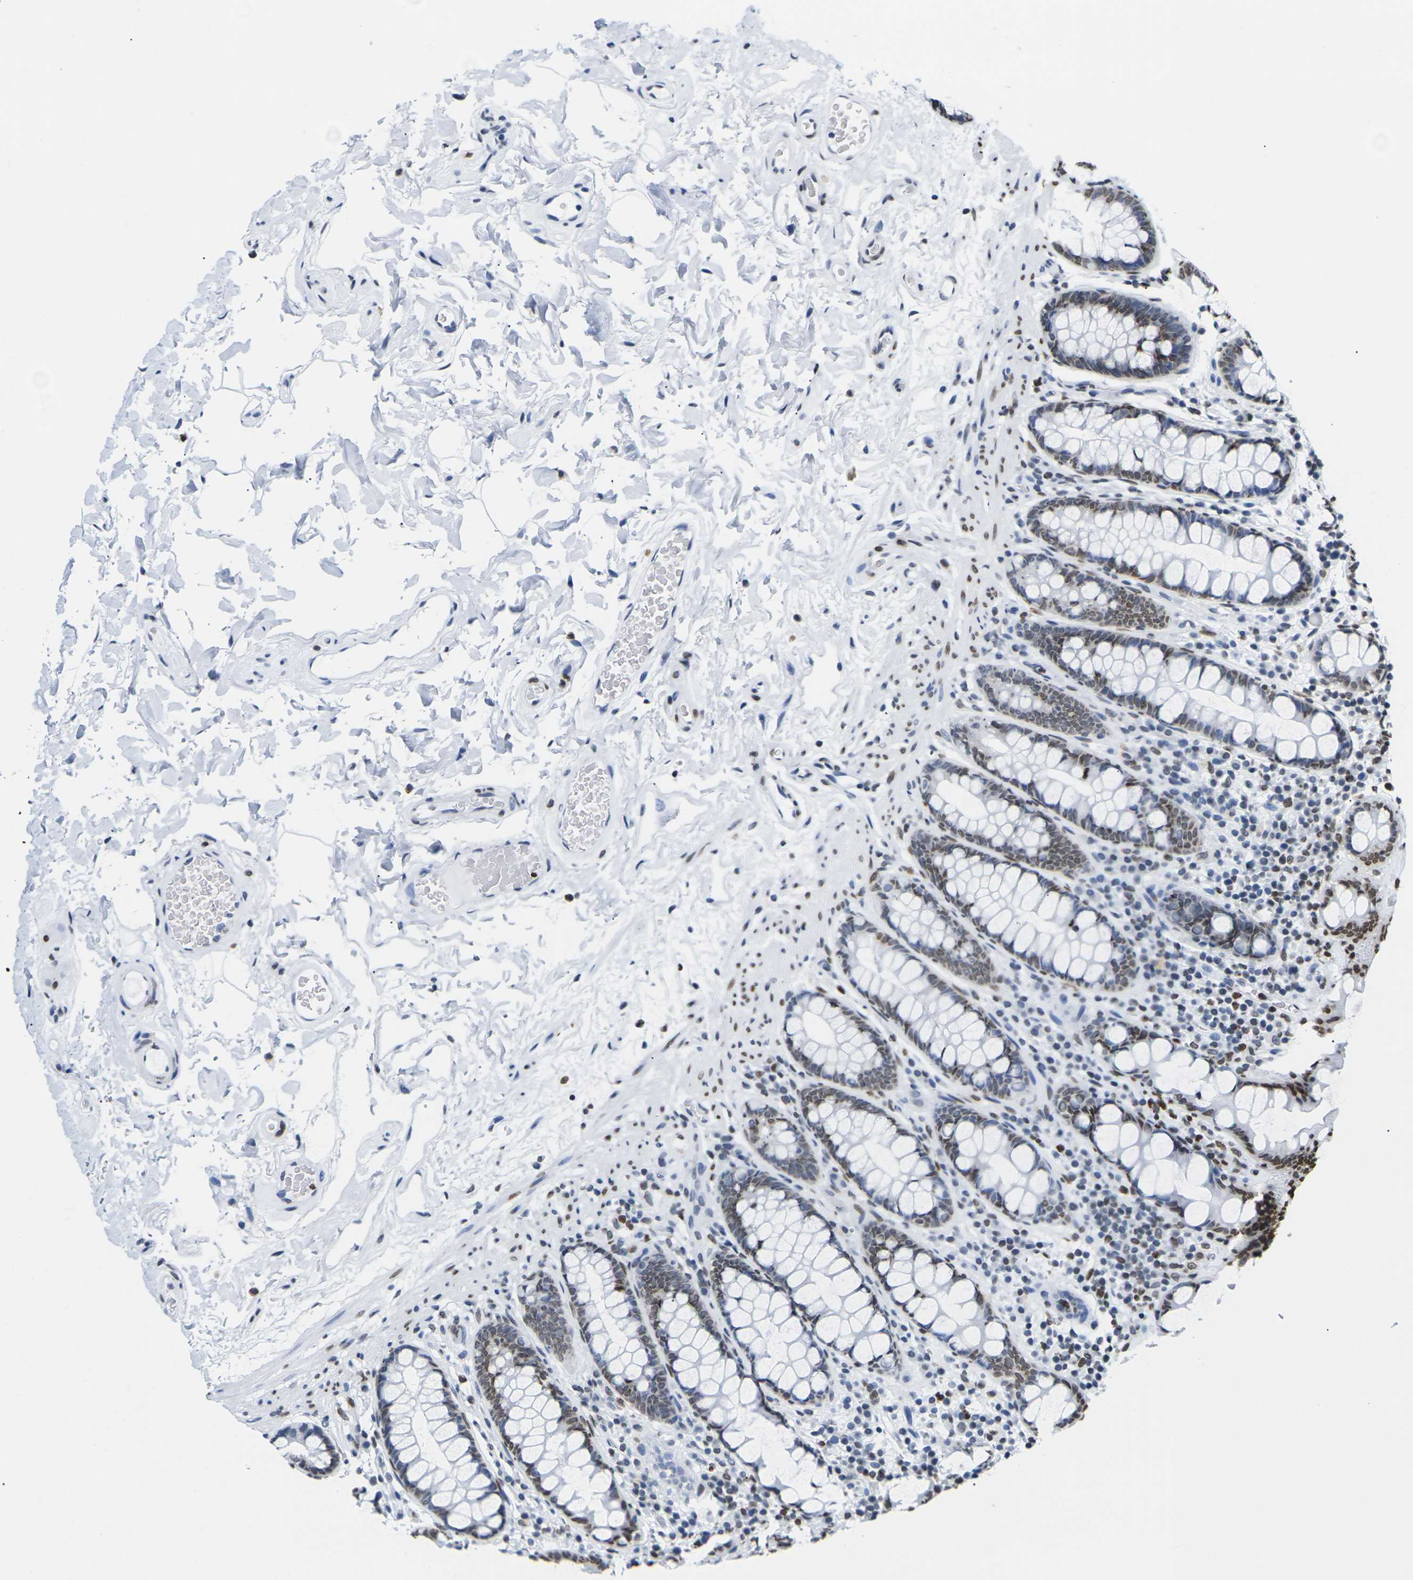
{"staining": {"intensity": "negative", "quantity": "none", "location": "none"}, "tissue": "colon", "cell_type": "Endothelial cells", "image_type": "normal", "snomed": [{"axis": "morphology", "description": "Normal tissue, NOS"}, {"axis": "topography", "description": "Colon"}], "caption": "High power microscopy micrograph of an immunohistochemistry (IHC) image of benign colon, revealing no significant staining in endothelial cells. (DAB immunohistochemistry (IHC) visualized using brightfield microscopy, high magnification).", "gene": "H2AC21", "patient": {"sex": "female", "age": 80}}